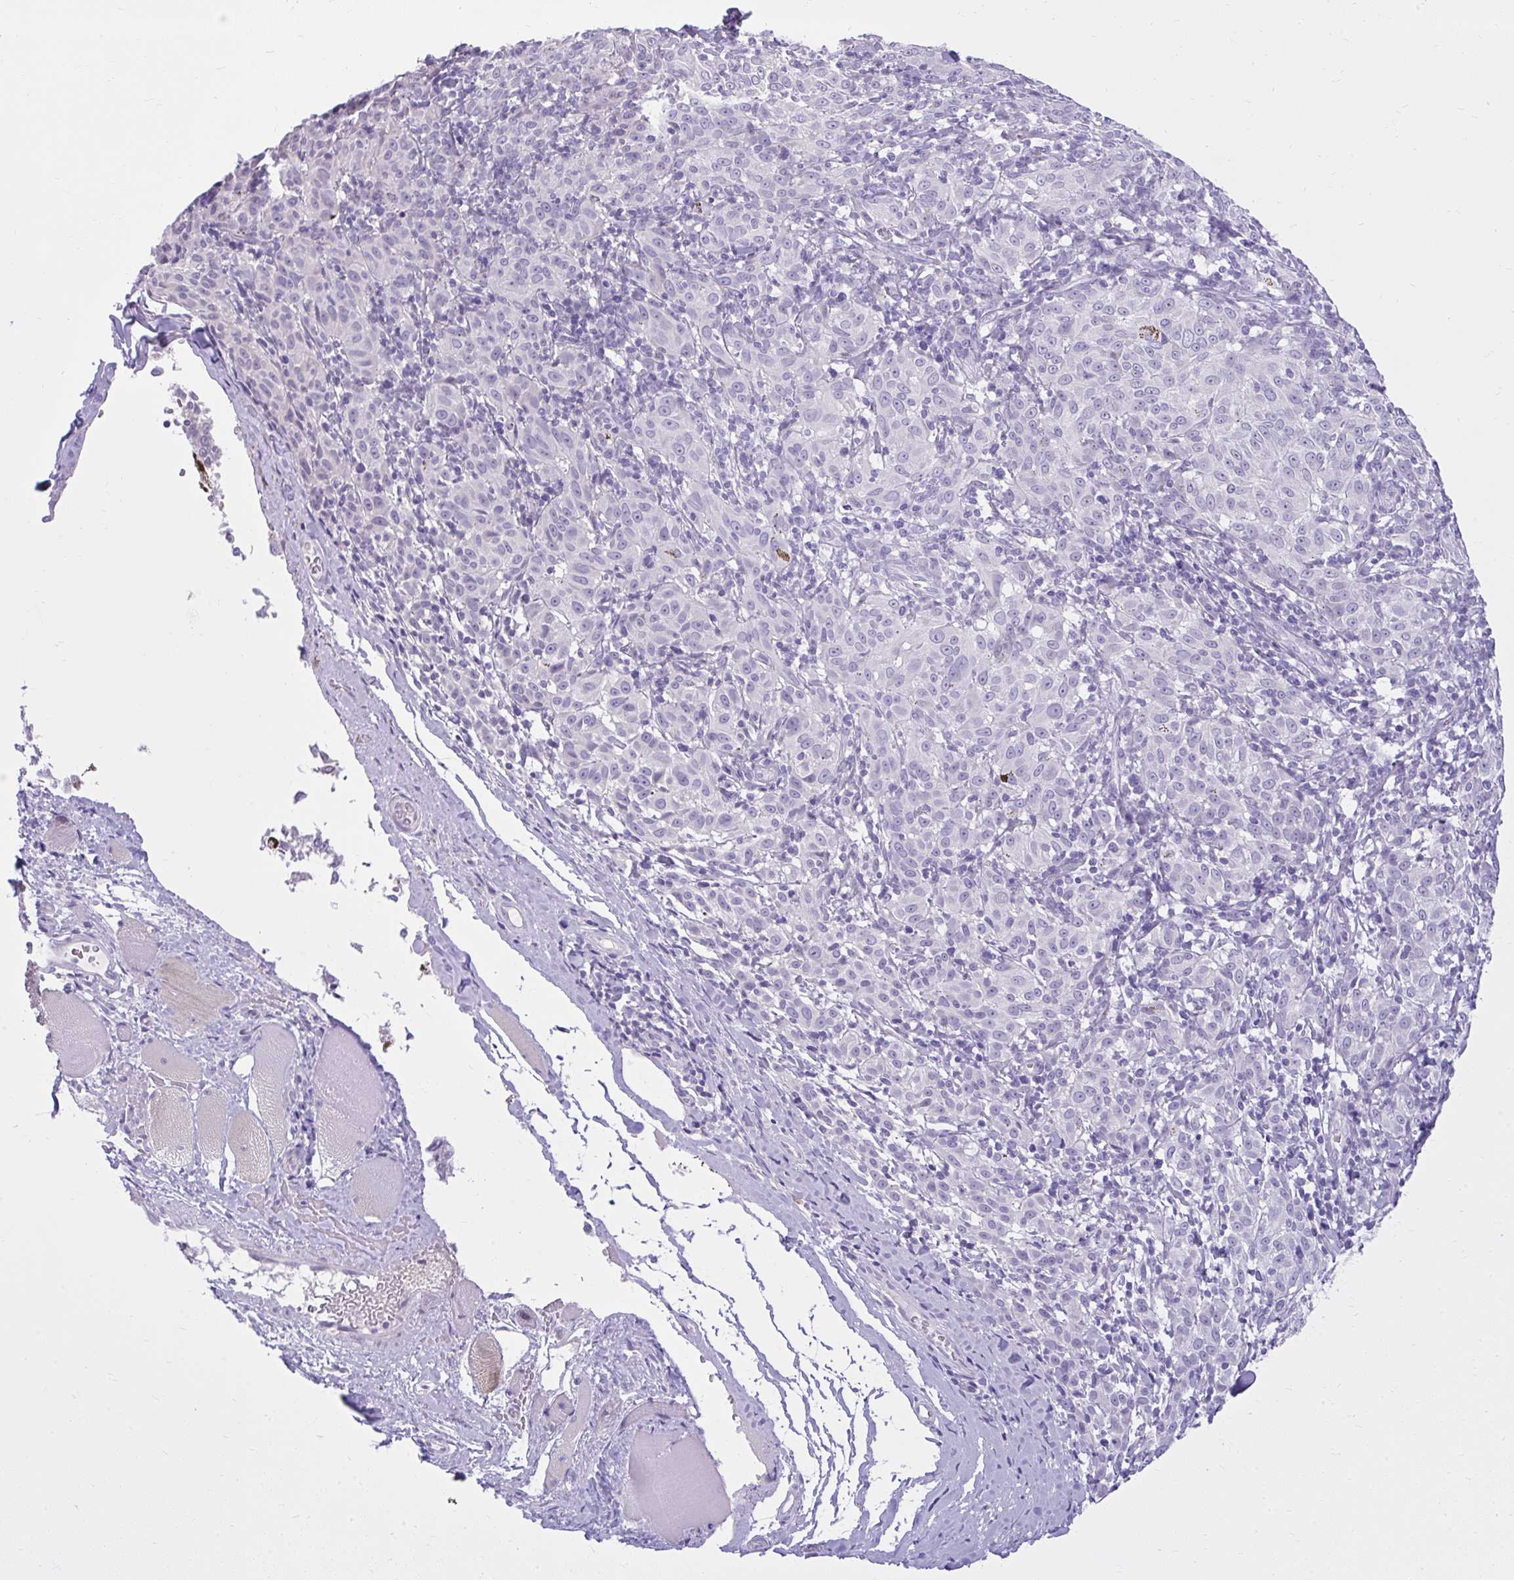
{"staining": {"intensity": "negative", "quantity": "none", "location": "none"}, "tissue": "melanoma", "cell_type": "Tumor cells", "image_type": "cancer", "snomed": [{"axis": "morphology", "description": "Malignant melanoma, NOS"}, {"axis": "topography", "description": "Skin"}], "caption": "A micrograph of human melanoma is negative for staining in tumor cells.", "gene": "PRAP1", "patient": {"sex": "female", "age": 72}}